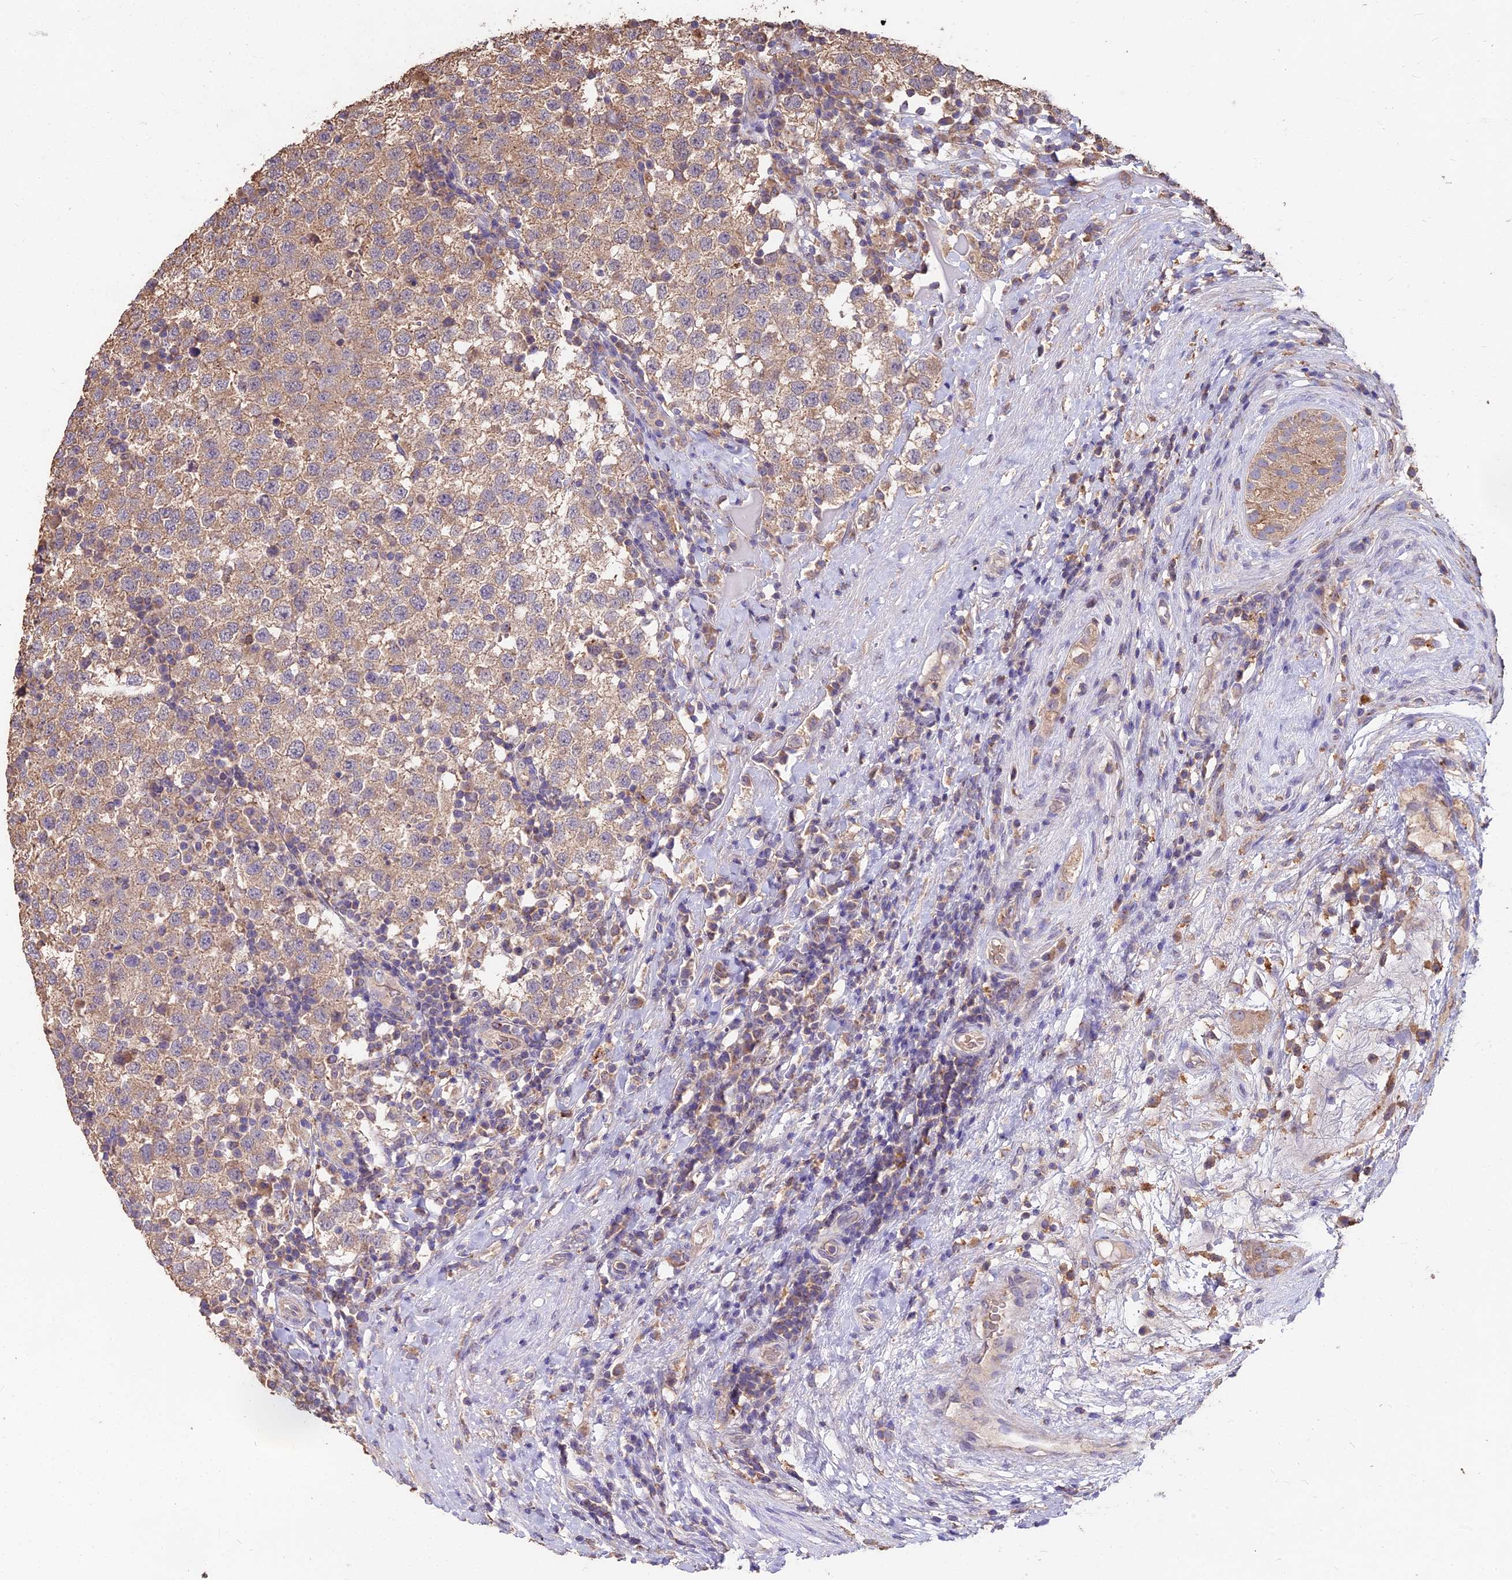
{"staining": {"intensity": "moderate", "quantity": ">75%", "location": "cytoplasmic/membranous"}, "tissue": "testis cancer", "cell_type": "Tumor cells", "image_type": "cancer", "snomed": [{"axis": "morphology", "description": "Seminoma, NOS"}, {"axis": "topography", "description": "Testis"}], "caption": "This is a histology image of immunohistochemistry staining of seminoma (testis), which shows moderate expression in the cytoplasmic/membranous of tumor cells.", "gene": "CEMIP2", "patient": {"sex": "male", "age": 34}}